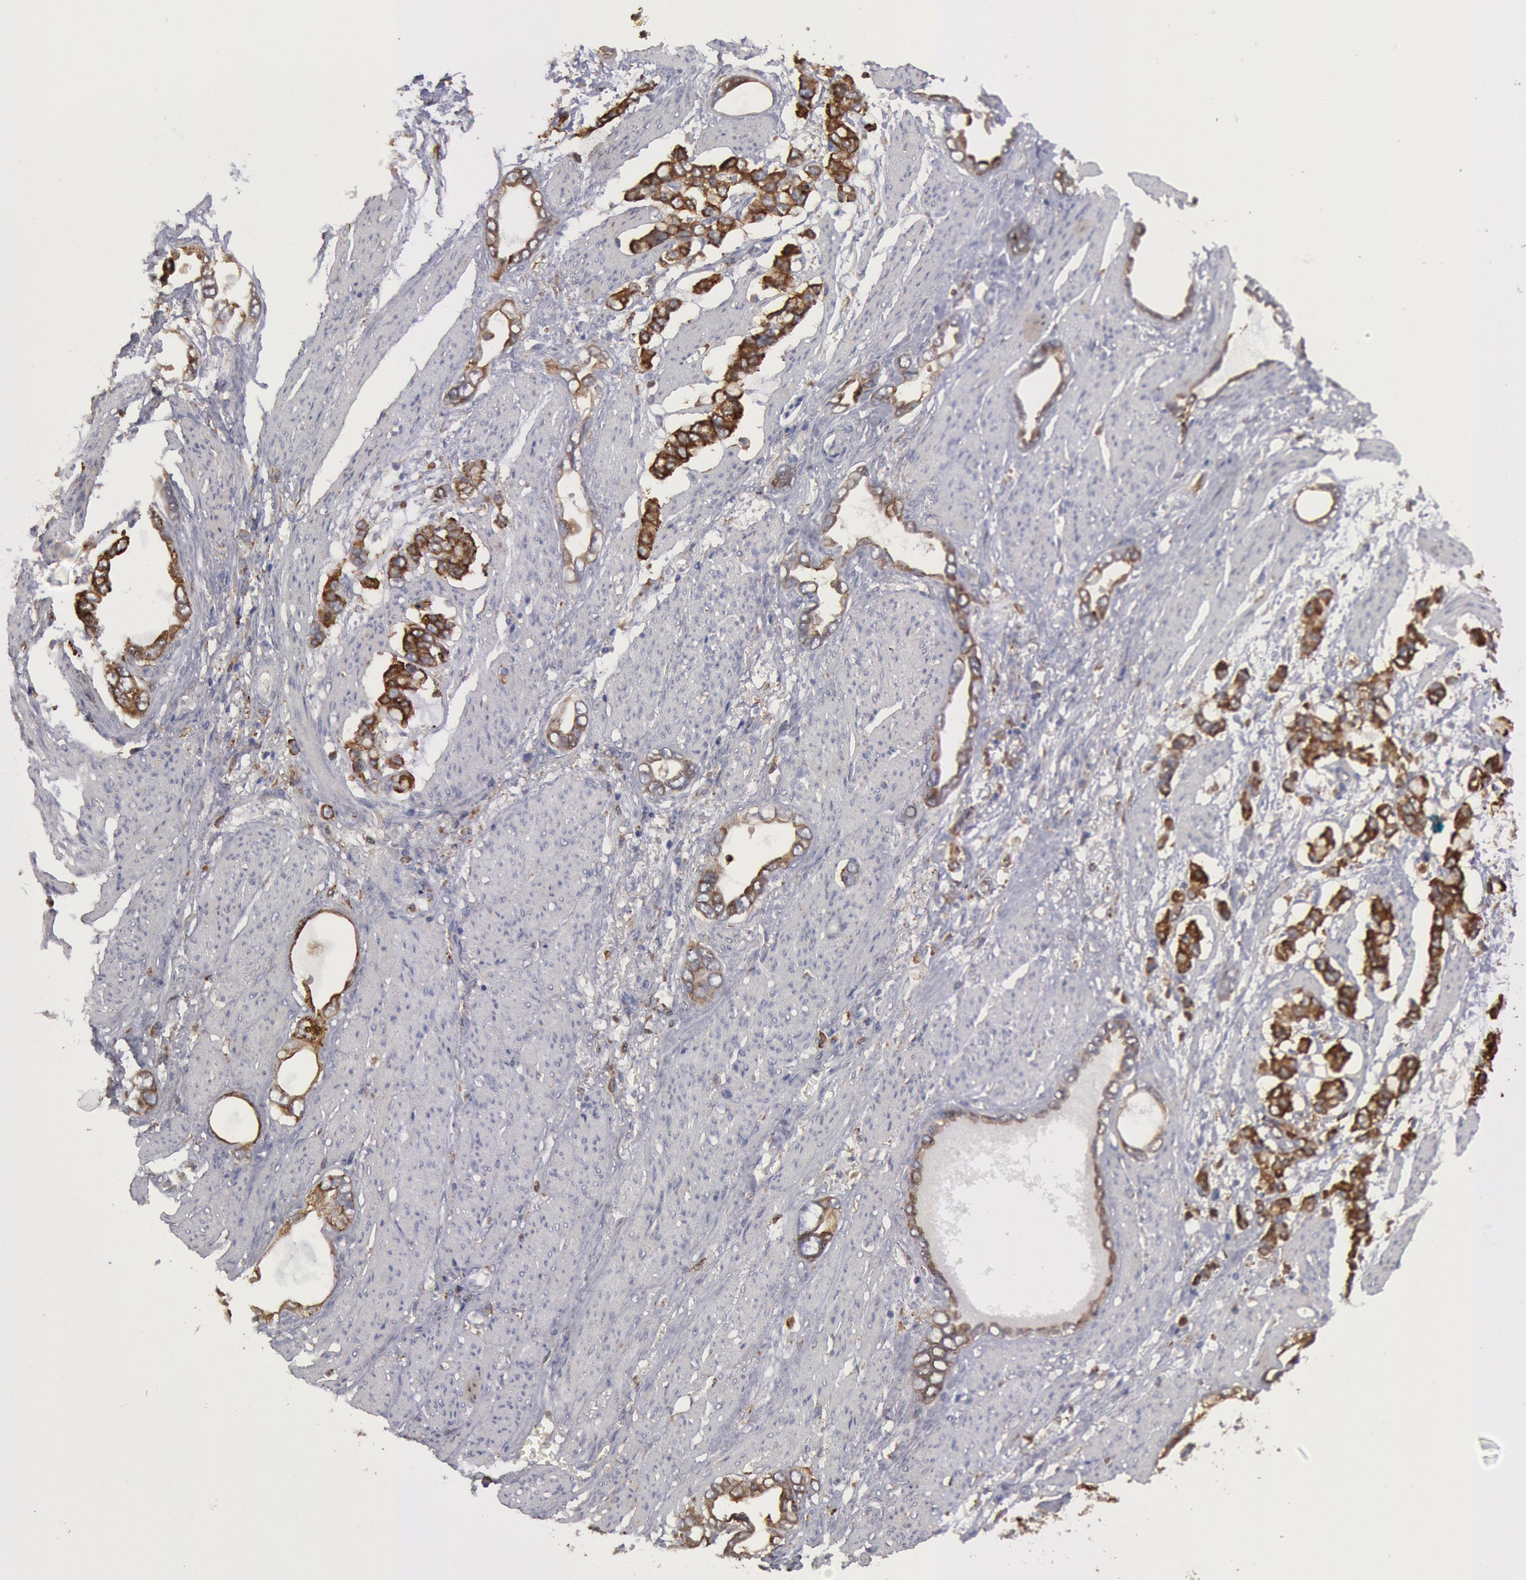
{"staining": {"intensity": "moderate", "quantity": ">75%", "location": "cytoplasmic/membranous"}, "tissue": "stomach cancer", "cell_type": "Tumor cells", "image_type": "cancer", "snomed": [{"axis": "morphology", "description": "Adenocarcinoma, NOS"}, {"axis": "topography", "description": "Stomach"}], "caption": "A photomicrograph showing moderate cytoplasmic/membranous expression in about >75% of tumor cells in stomach cancer (adenocarcinoma), as visualized by brown immunohistochemical staining.", "gene": "ERP44", "patient": {"sex": "male", "age": 78}}